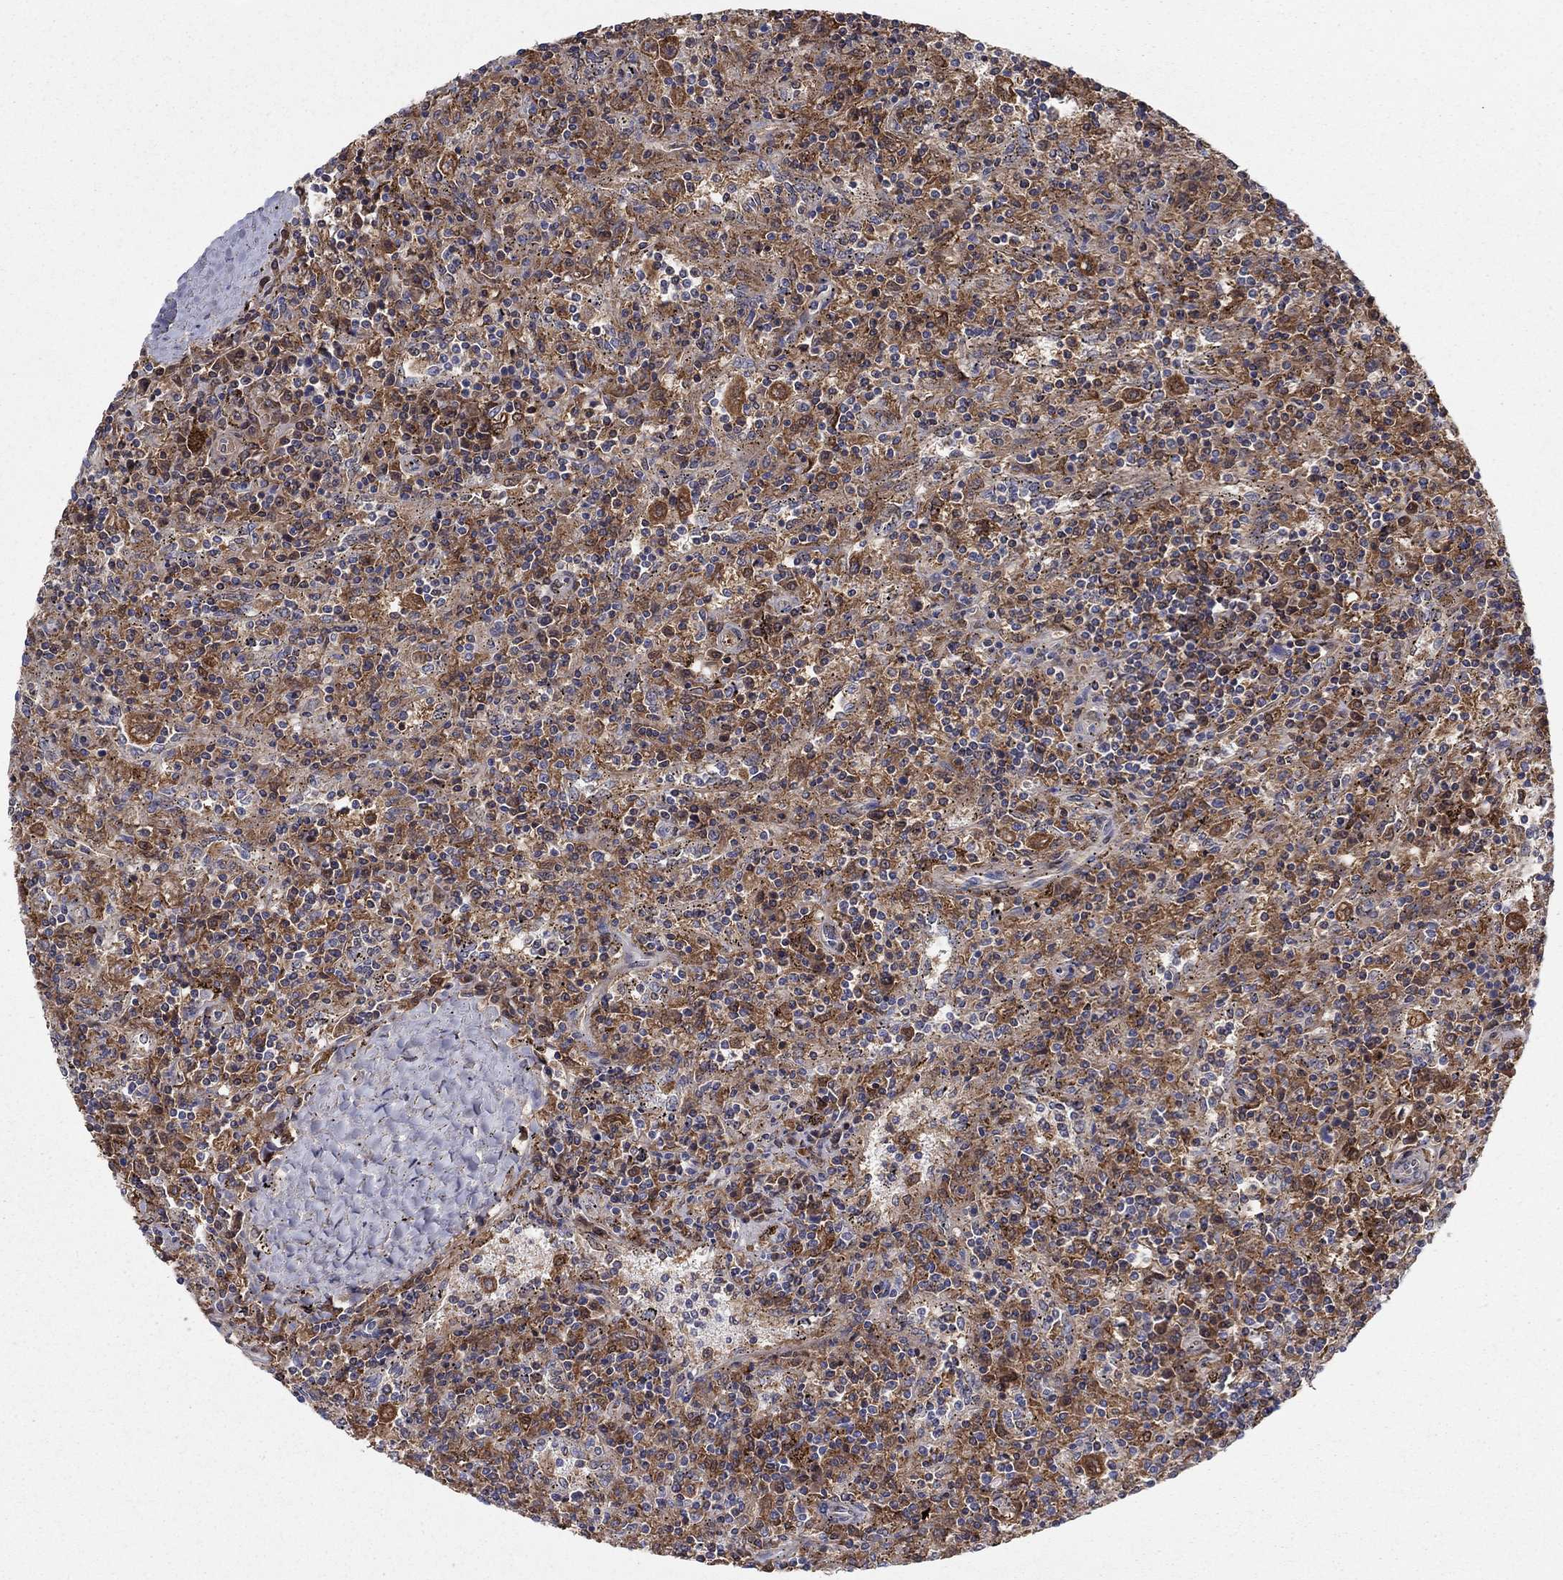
{"staining": {"intensity": "moderate", "quantity": ">75%", "location": "cytoplasmic/membranous"}, "tissue": "lymphoma", "cell_type": "Tumor cells", "image_type": "cancer", "snomed": [{"axis": "morphology", "description": "Malignant lymphoma, non-Hodgkin's type, Low grade"}, {"axis": "topography", "description": "Spleen"}], "caption": "IHC of lymphoma displays medium levels of moderate cytoplasmic/membranous staining in about >75% of tumor cells.", "gene": "HPX", "patient": {"sex": "male", "age": 62}}